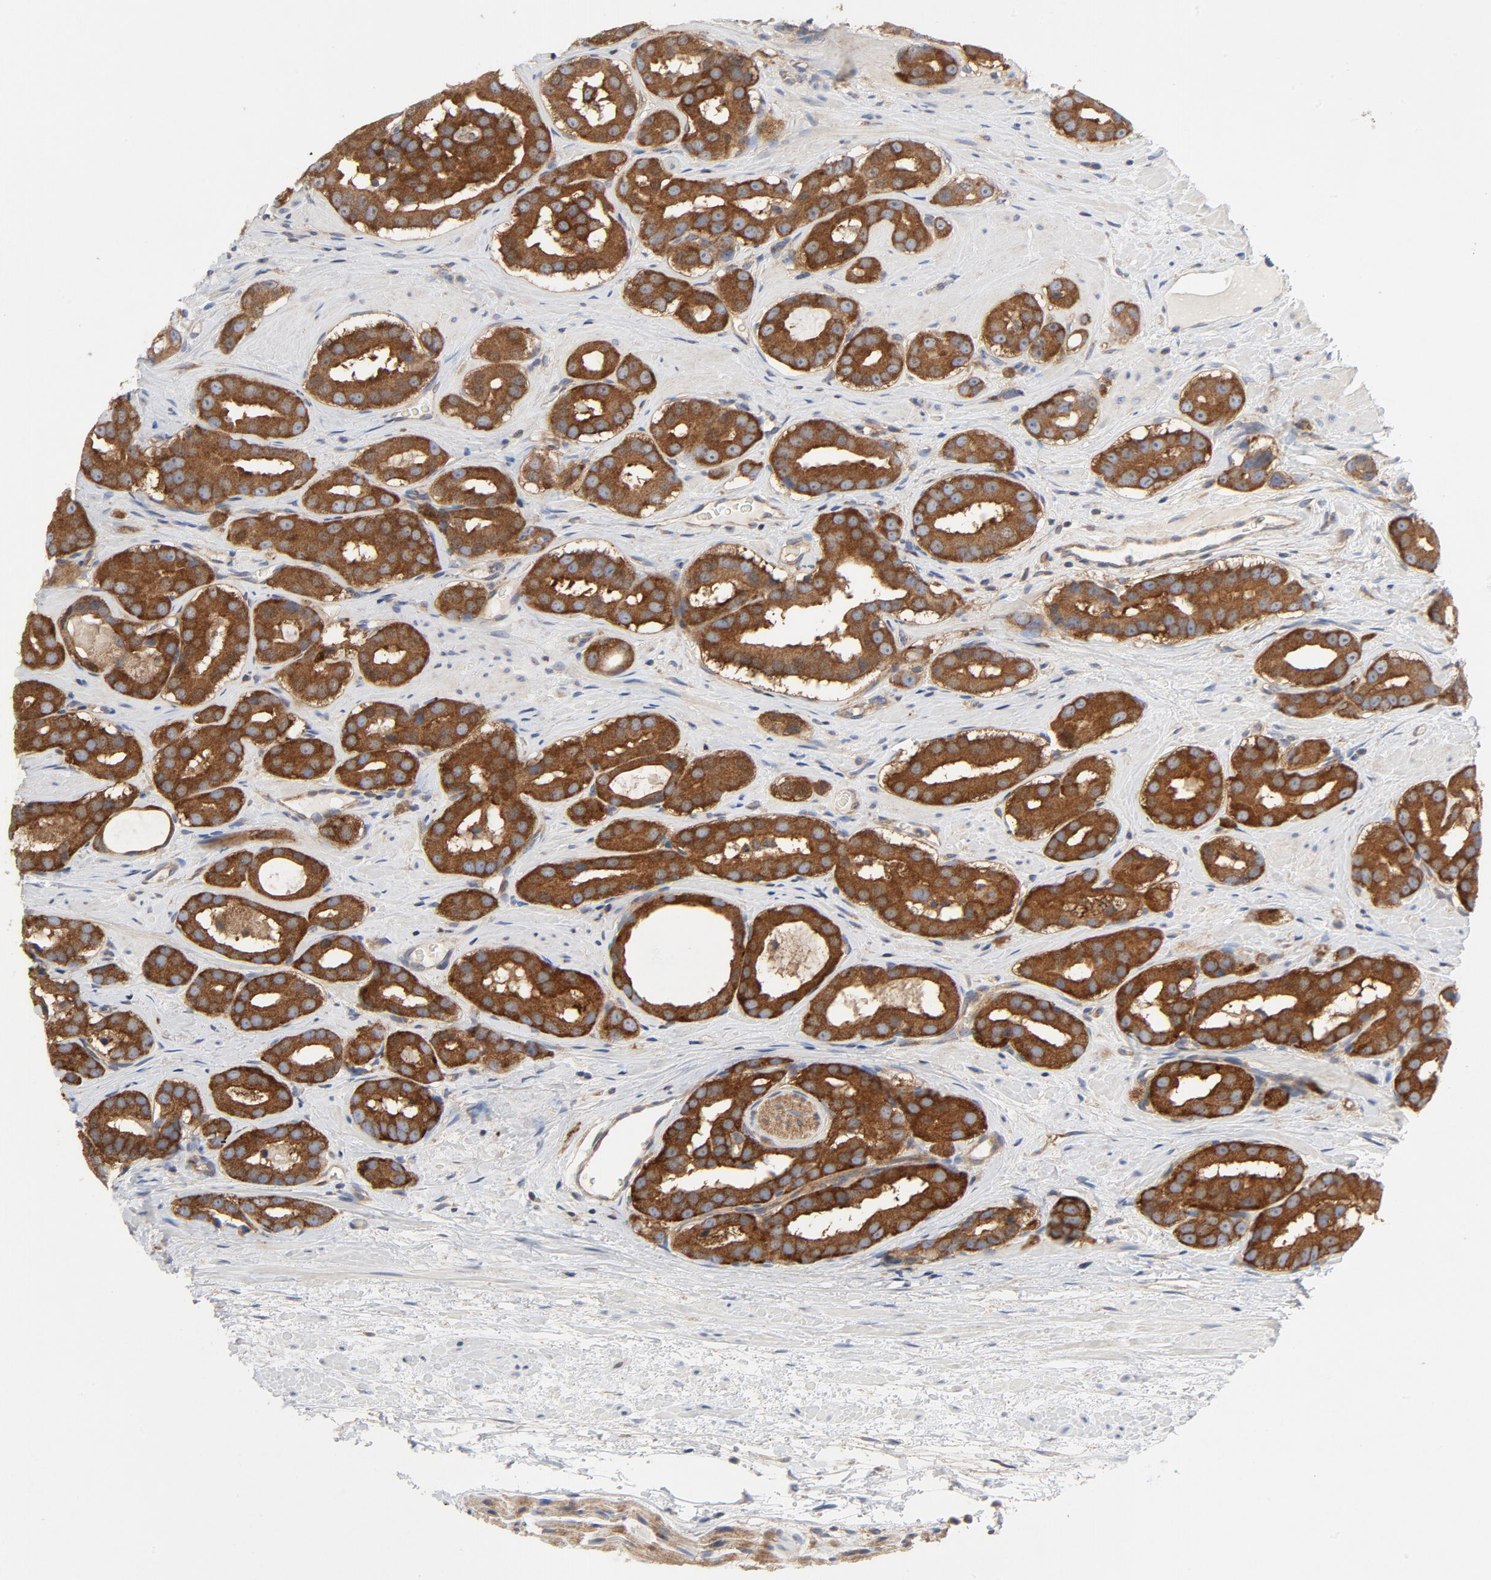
{"staining": {"intensity": "strong", "quantity": ">75%", "location": "cytoplasmic/membranous"}, "tissue": "prostate cancer", "cell_type": "Tumor cells", "image_type": "cancer", "snomed": [{"axis": "morphology", "description": "Adenocarcinoma, Low grade"}, {"axis": "topography", "description": "Prostate"}], "caption": "This is an image of immunohistochemistry (IHC) staining of prostate cancer, which shows strong staining in the cytoplasmic/membranous of tumor cells.", "gene": "RABEP1", "patient": {"sex": "male", "age": 59}}